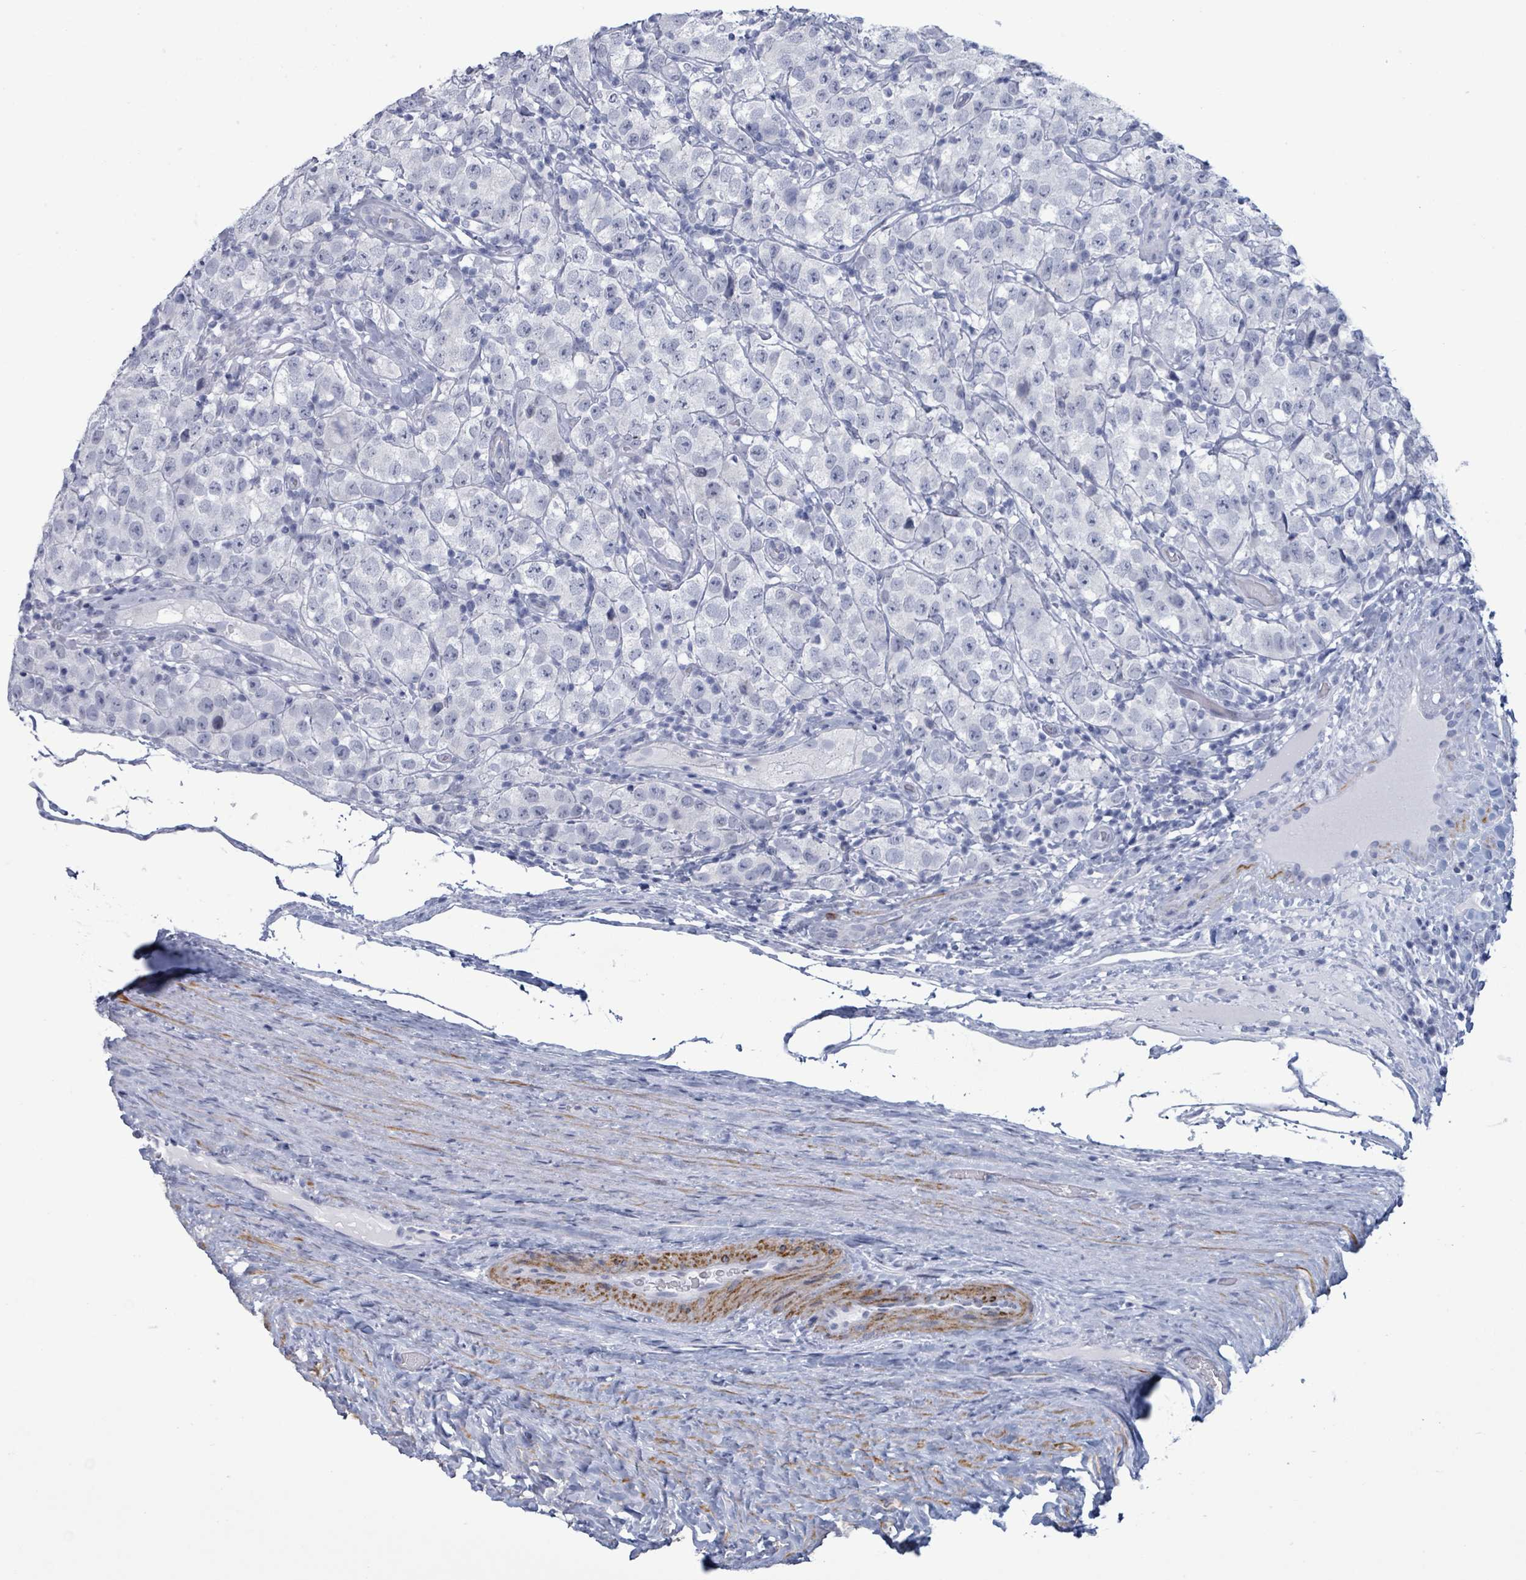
{"staining": {"intensity": "negative", "quantity": "none", "location": "none"}, "tissue": "testis cancer", "cell_type": "Tumor cells", "image_type": "cancer", "snomed": [{"axis": "morphology", "description": "Seminoma, NOS"}, {"axis": "morphology", "description": "Carcinoma, Embryonal, NOS"}, {"axis": "topography", "description": "Testis"}], "caption": "Immunohistochemistry of testis cancer exhibits no positivity in tumor cells.", "gene": "ZNF771", "patient": {"sex": "male", "age": 41}}